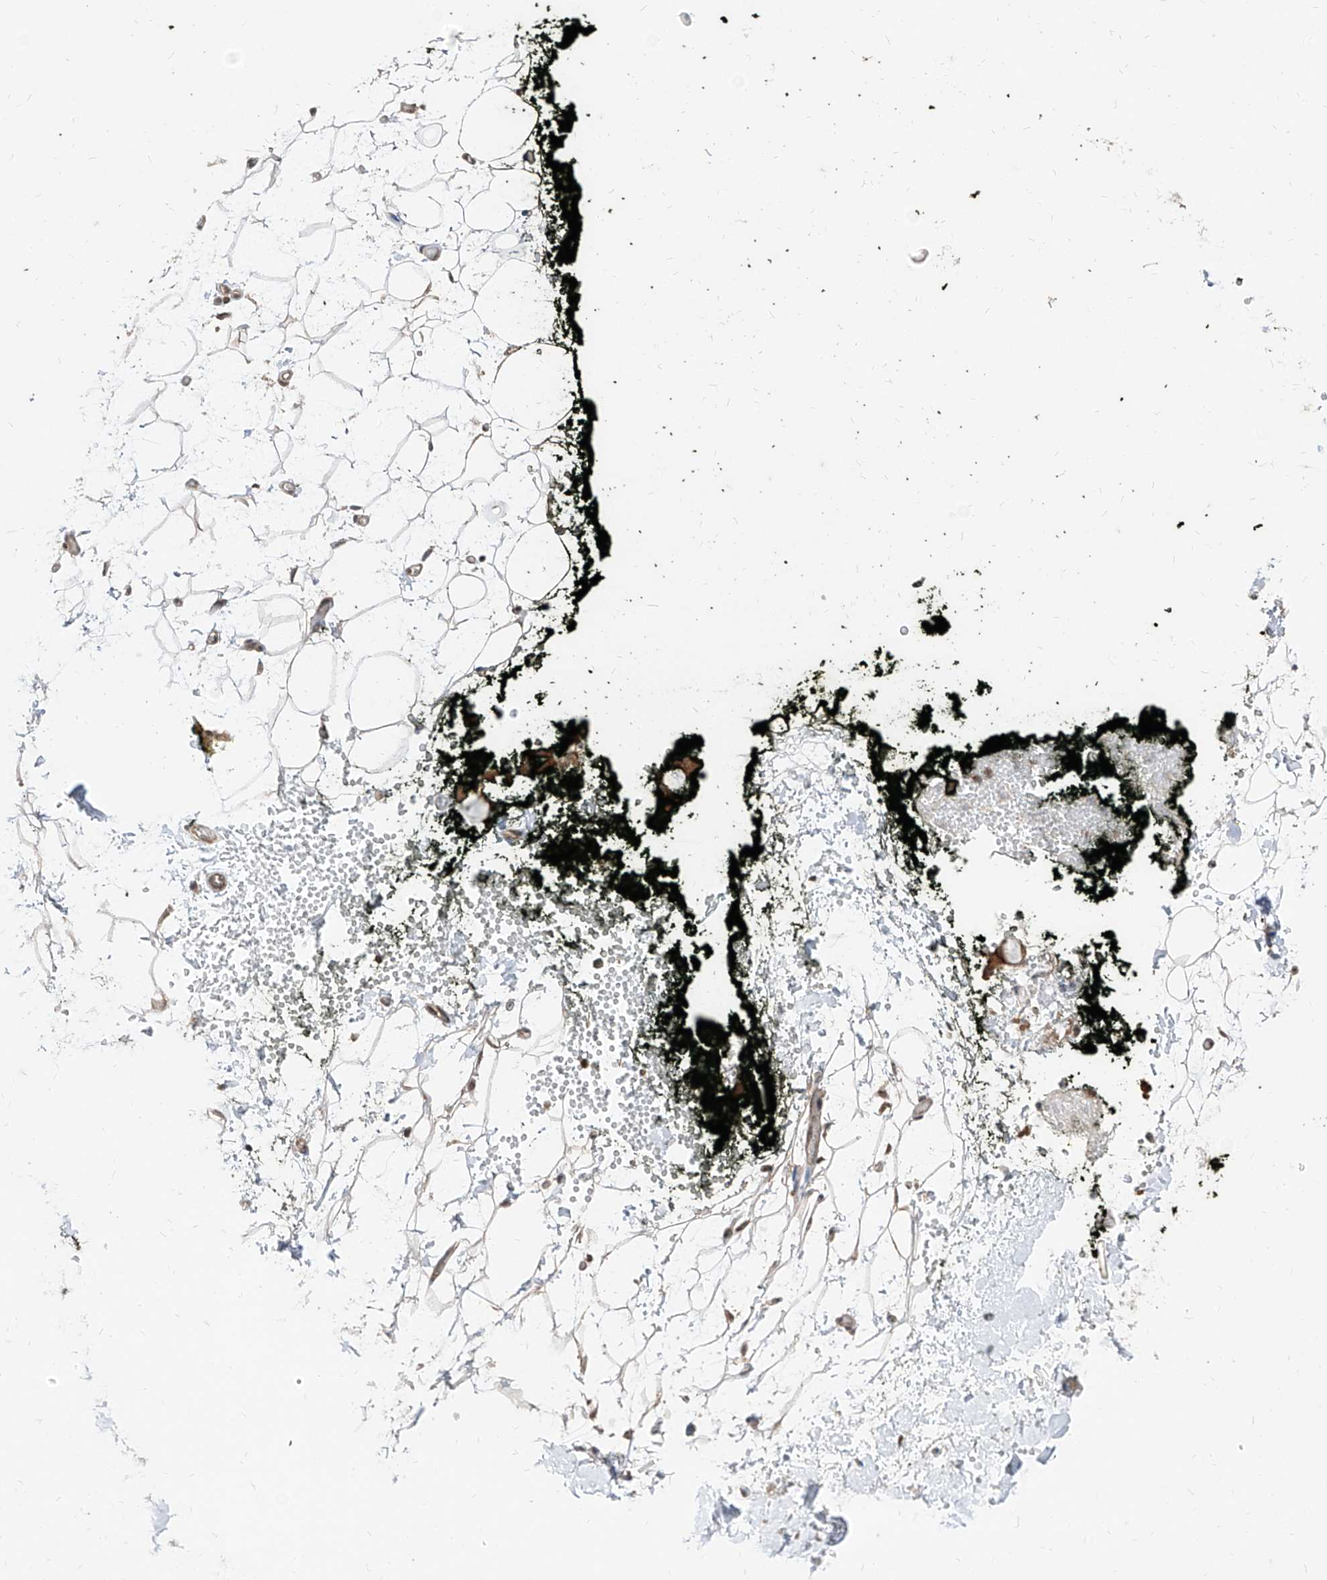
{"staining": {"intensity": "negative", "quantity": "none", "location": "none"}, "tissue": "adipose tissue", "cell_type": "Adipocytes", "image_type": "normal", "snomed": [{"axis": "morphology", "description": "Normal tissue, NOS"}, {"axis": "morphology", "description": "Adenocarcinoma, NOS"}, {"axis": "topography", "description": "Pancreas"}, {"axis": "topography", "description": "Peripheral nerve tissue"}], "caption": "Immunohistochemistry photomicrograph of benign adipose tissue: human adipose tissue stained with DAB displays no significant protein expression in adipocytes.", "gene": "C8orf82", "patient": {"sex": "male", "age": 59}}